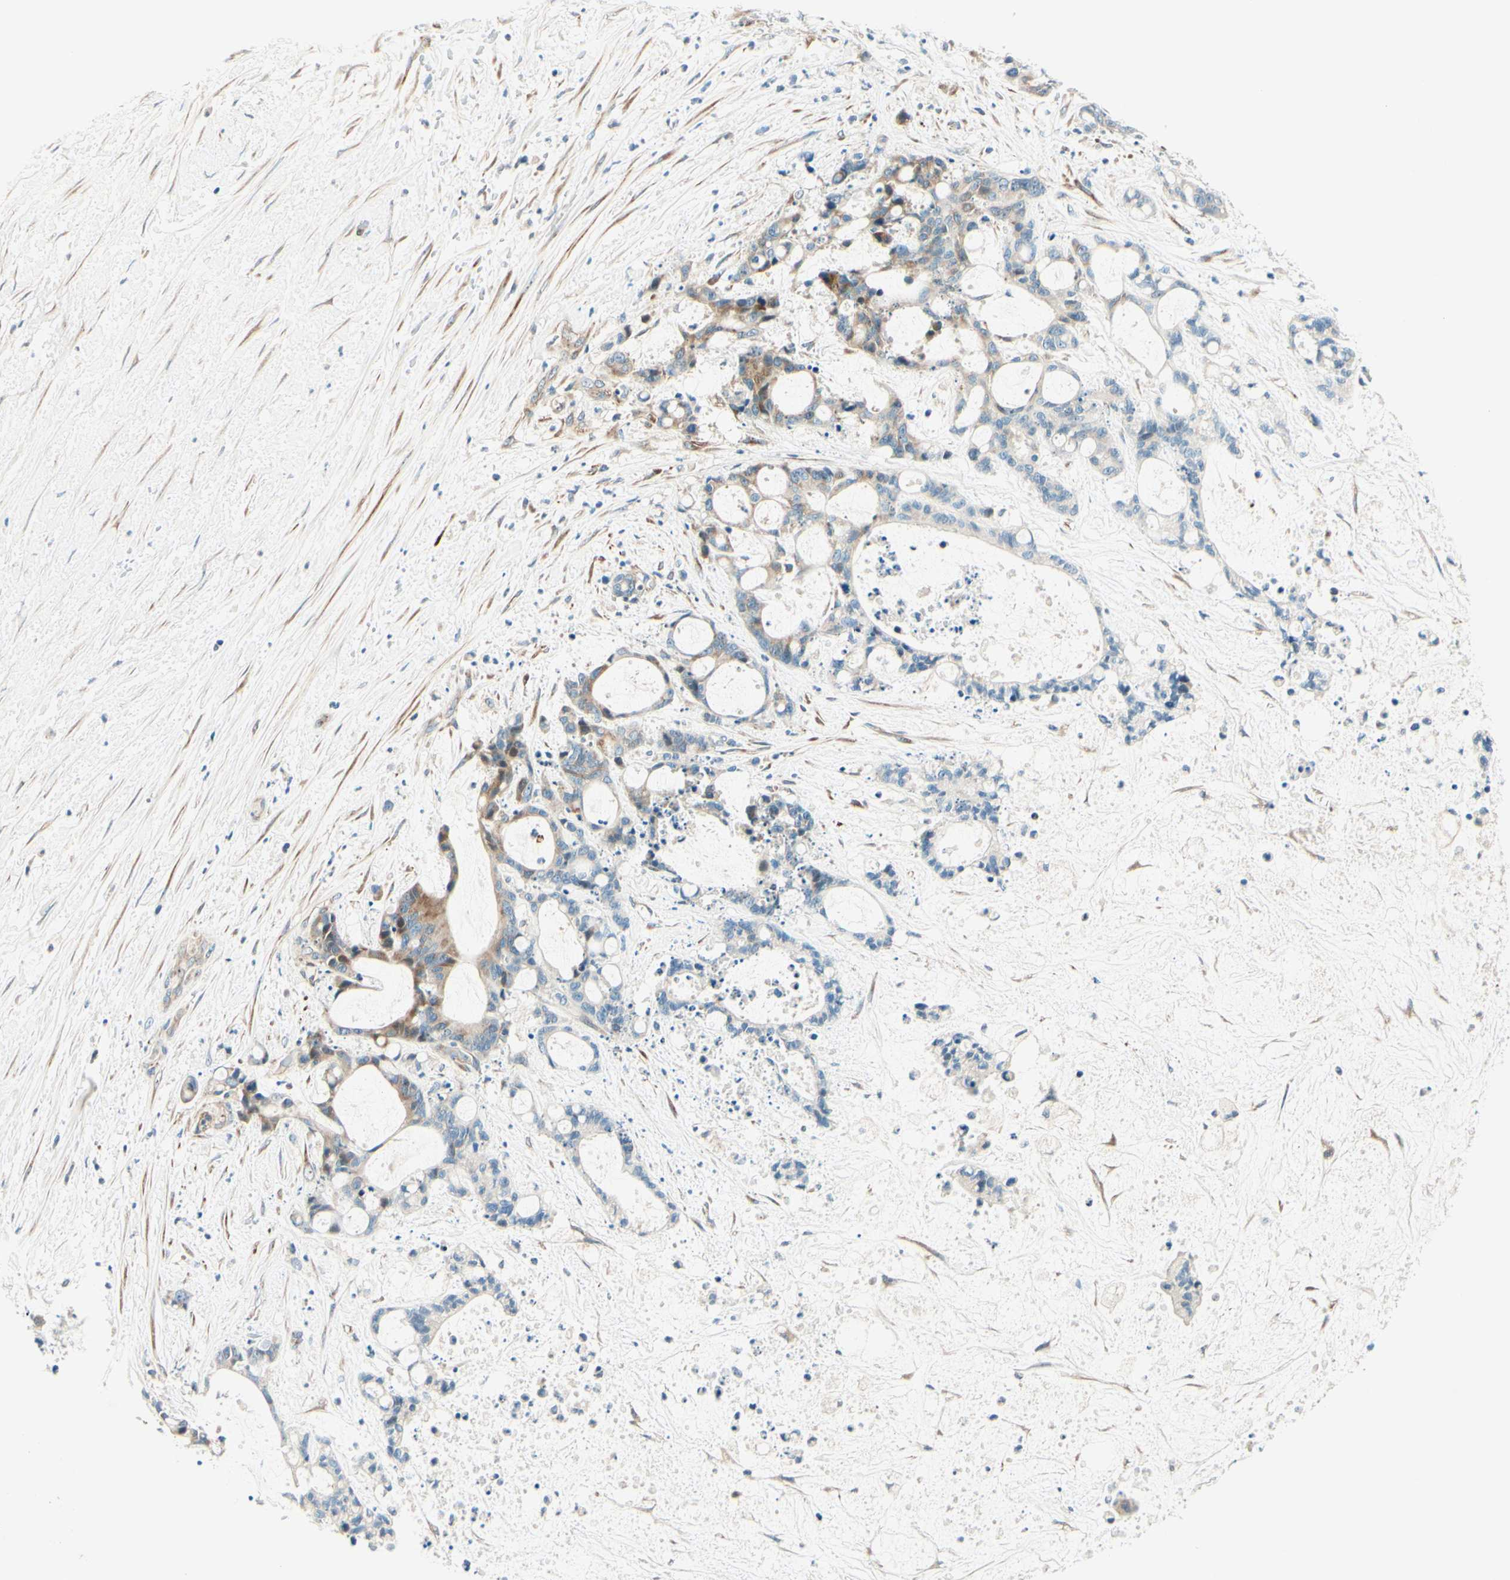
{"staining": {"intensity": "moderate", "quantity": "<25%", "location": "cytoplasmic/membranous"}, "tissue": "liver cancer", "cell_type": "Tumor cells", "image_type": "cancer", "snomed": [{"axis": "morphology", "description": "Cholangiocarcinoma"}, {"axis": "topography", "description": "Liver"}], "caption": "Immunohistochemistry (IHC) (DAB) staining of human cholangiocarcinoma (liver) exhibits moderate cytoplasmic/membranous protein expression in about <25% of tumor cells.", "gene": "TAOK2", "patient": {"sex": "female", "age": 73}}